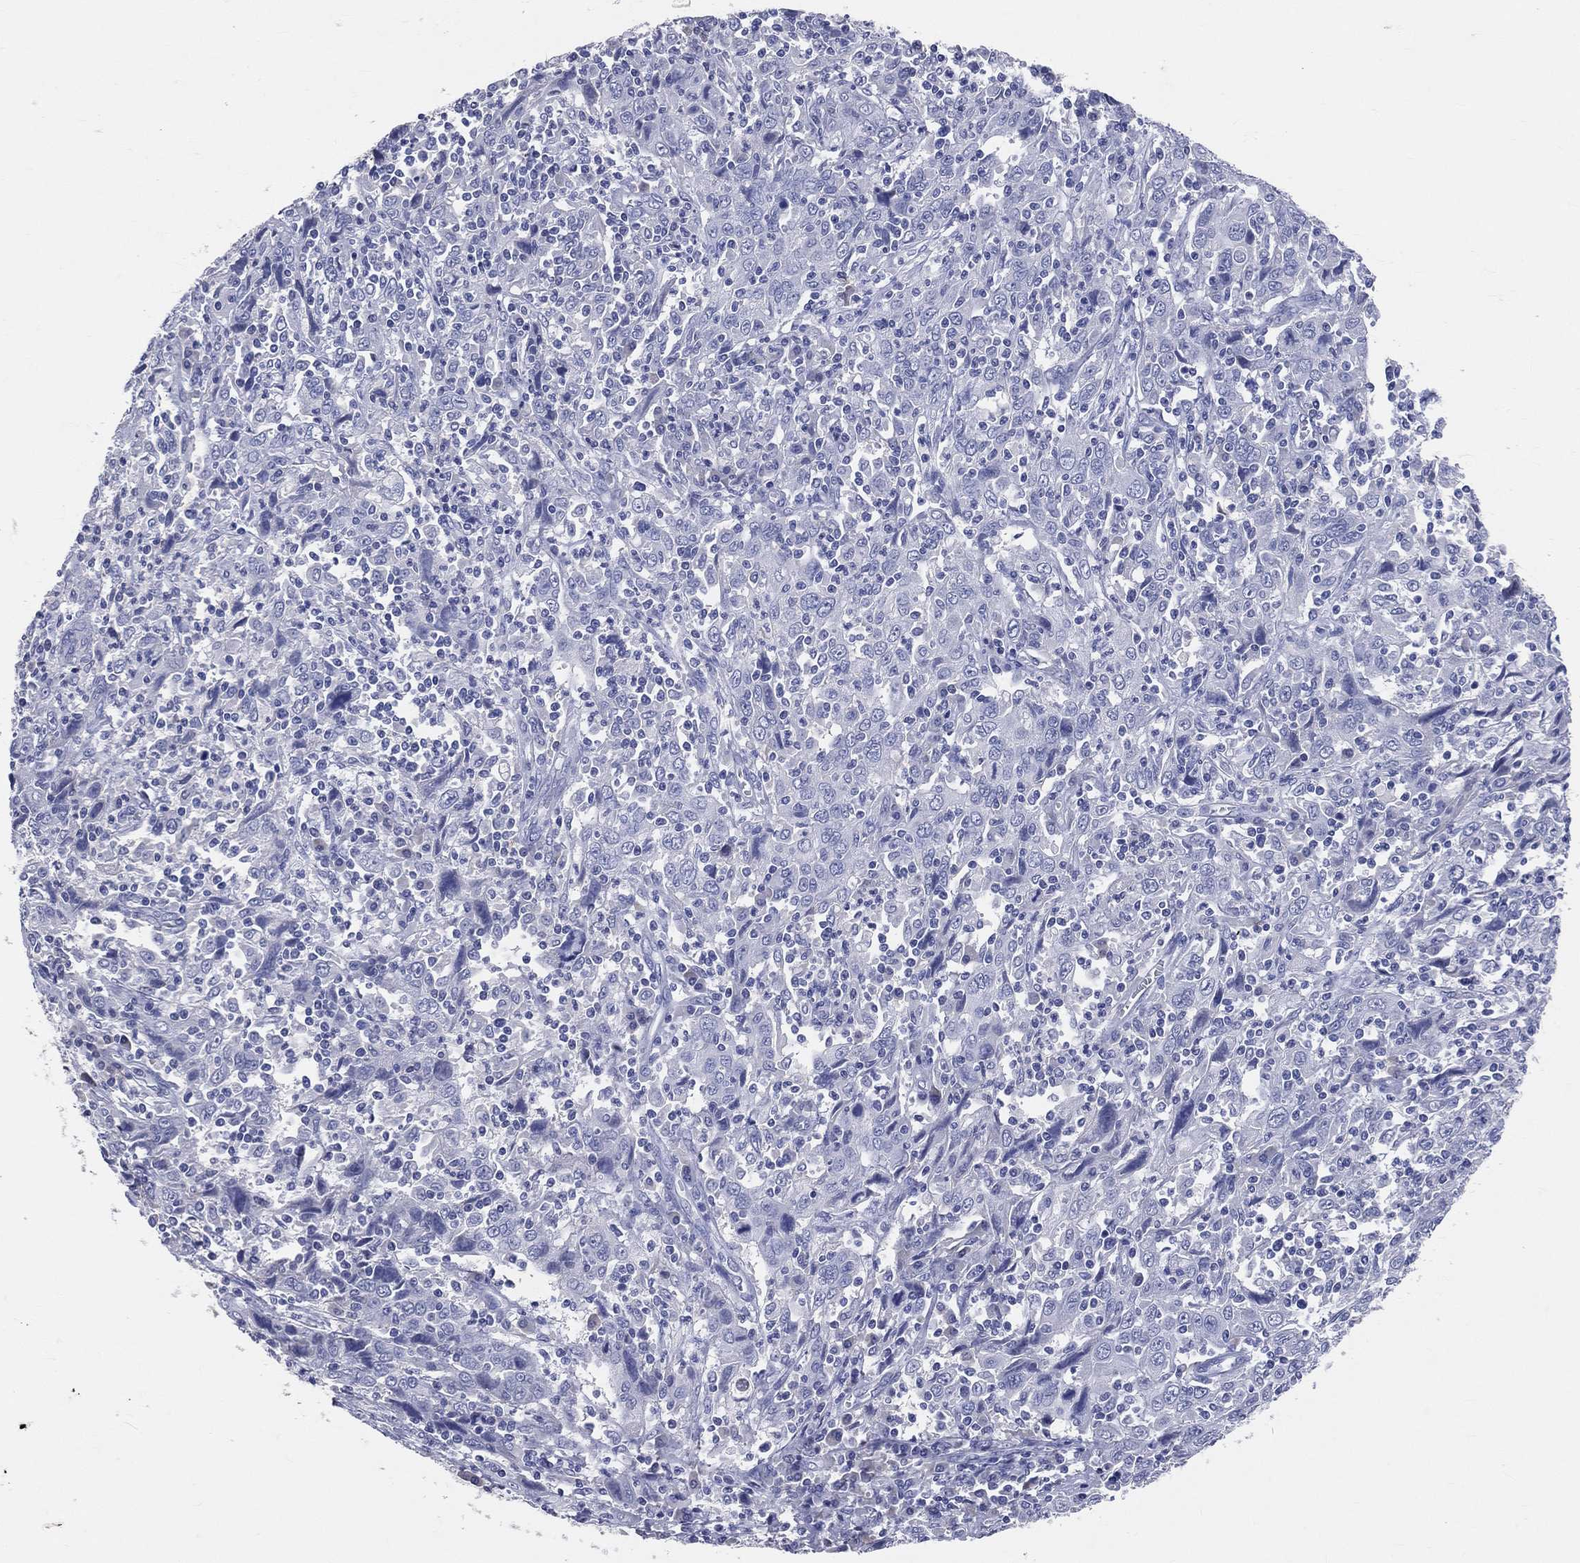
{"staining": {"intensity": "negative", "quantity": "none", "location": "none"}, "tissue": "cervical cancer", "cell_type": "Tumor cells", "image_type": "cancer", "snomed": [{"axis": "morphology", "description": "Squamous cell carcinoma, NOS"}, {"axis": "topography", "description": "Cervix"}], "caption": "Immunohistochemical staining of human squamous cell carcinoma (cervical) displays no significant positivity in tumor cells.", "gene": "LAT", "patient": {"sex": "female", "age": 46}}